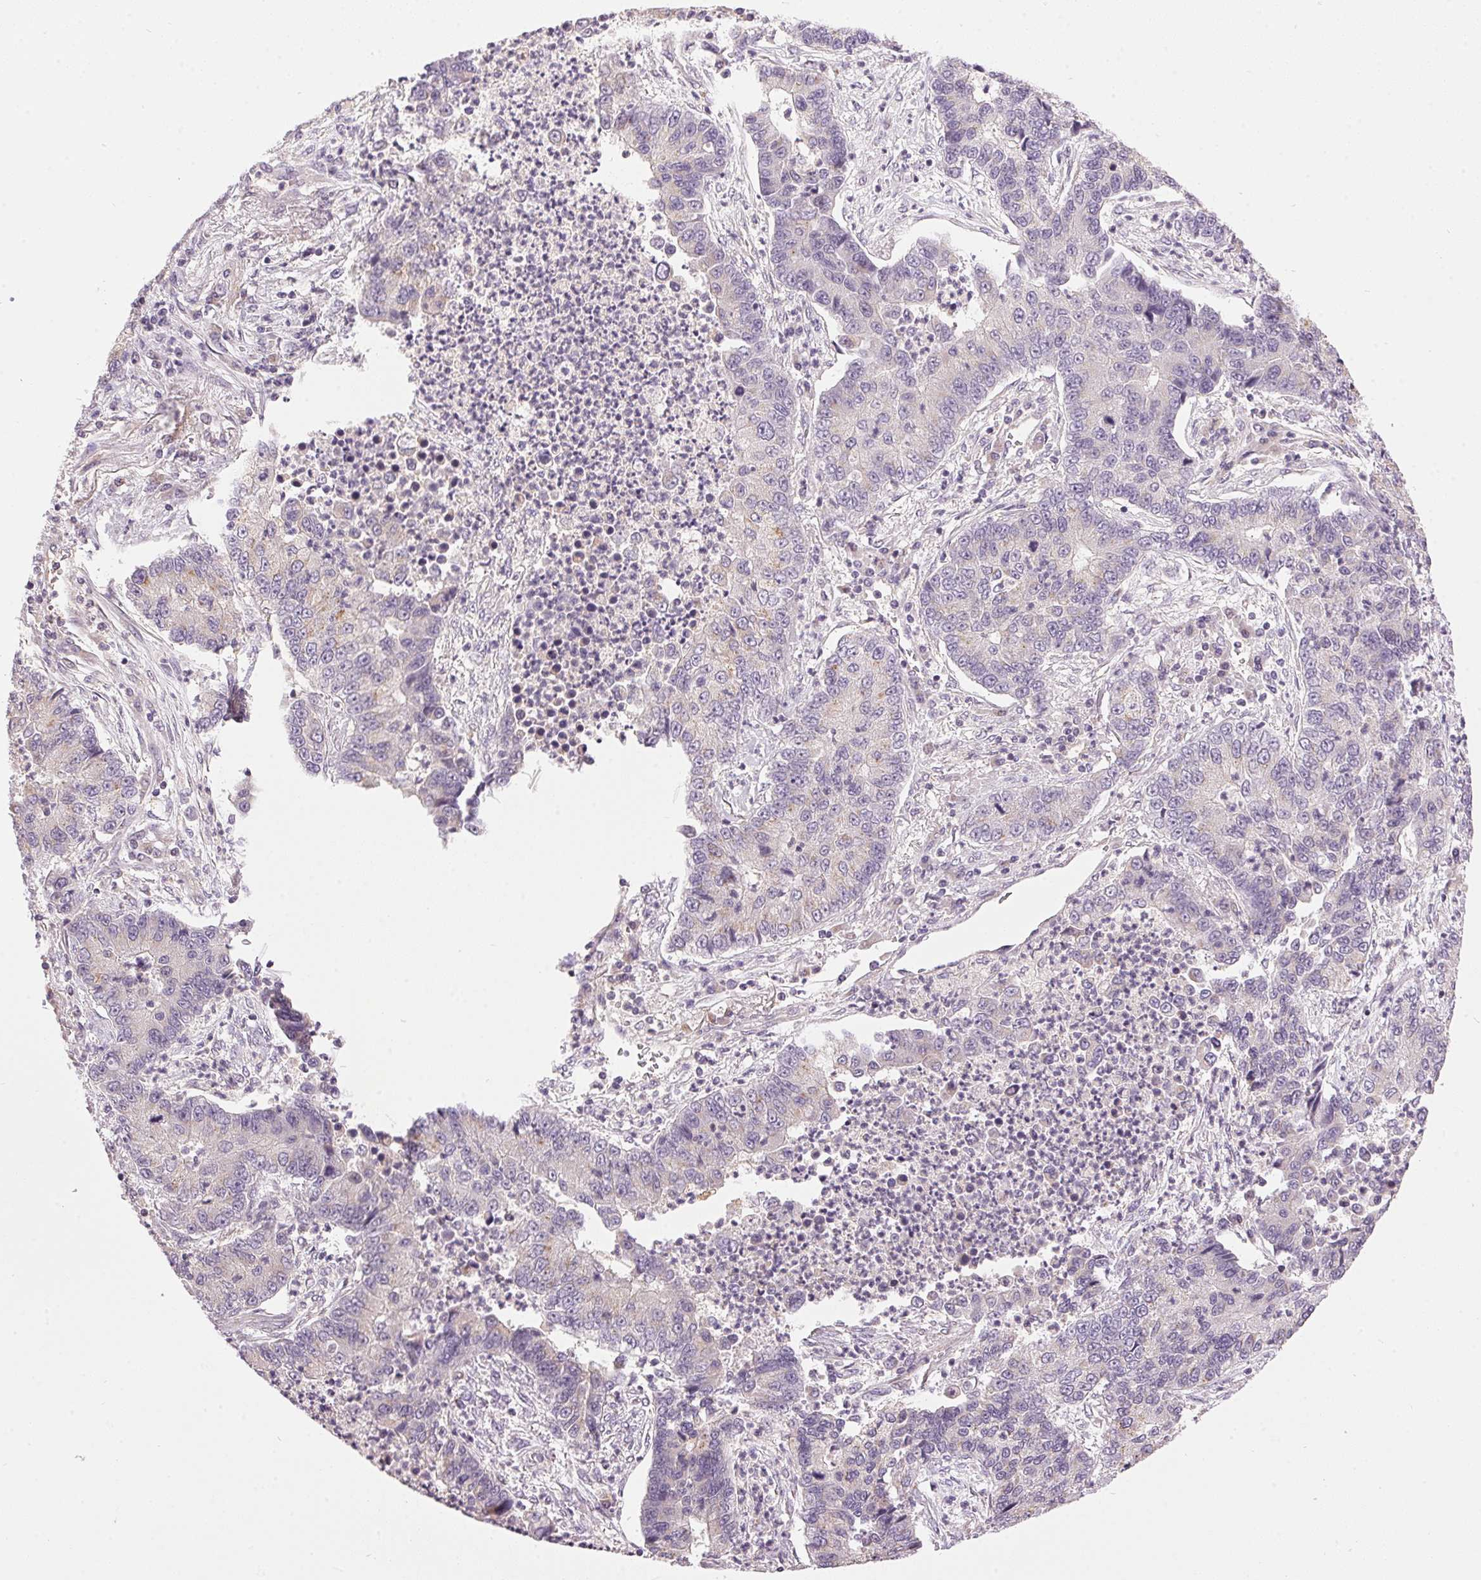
{"staining": {"intensity": "moderate", "quantity": "<25%", "location": "cytoplasmic/membranous"}, "tissue": "lung cancer", "cell_type": "Tumor cells", "image_type": "cancer", "snomed": [{"axis": "morphology", "description": "Adenocarcinoma, NOS"}, {"axis": "topography", "description": "Lung"}], "caption": "Protein staining of lung cancer (adenocarcinoma) tissue displays moderate cytoplasmic/membranous expression in approximately <25% of tumor cells. Nuclei are stained in blue.", "gene": "GOLPH3", "patient": {"sex": "female", "age": 57}}